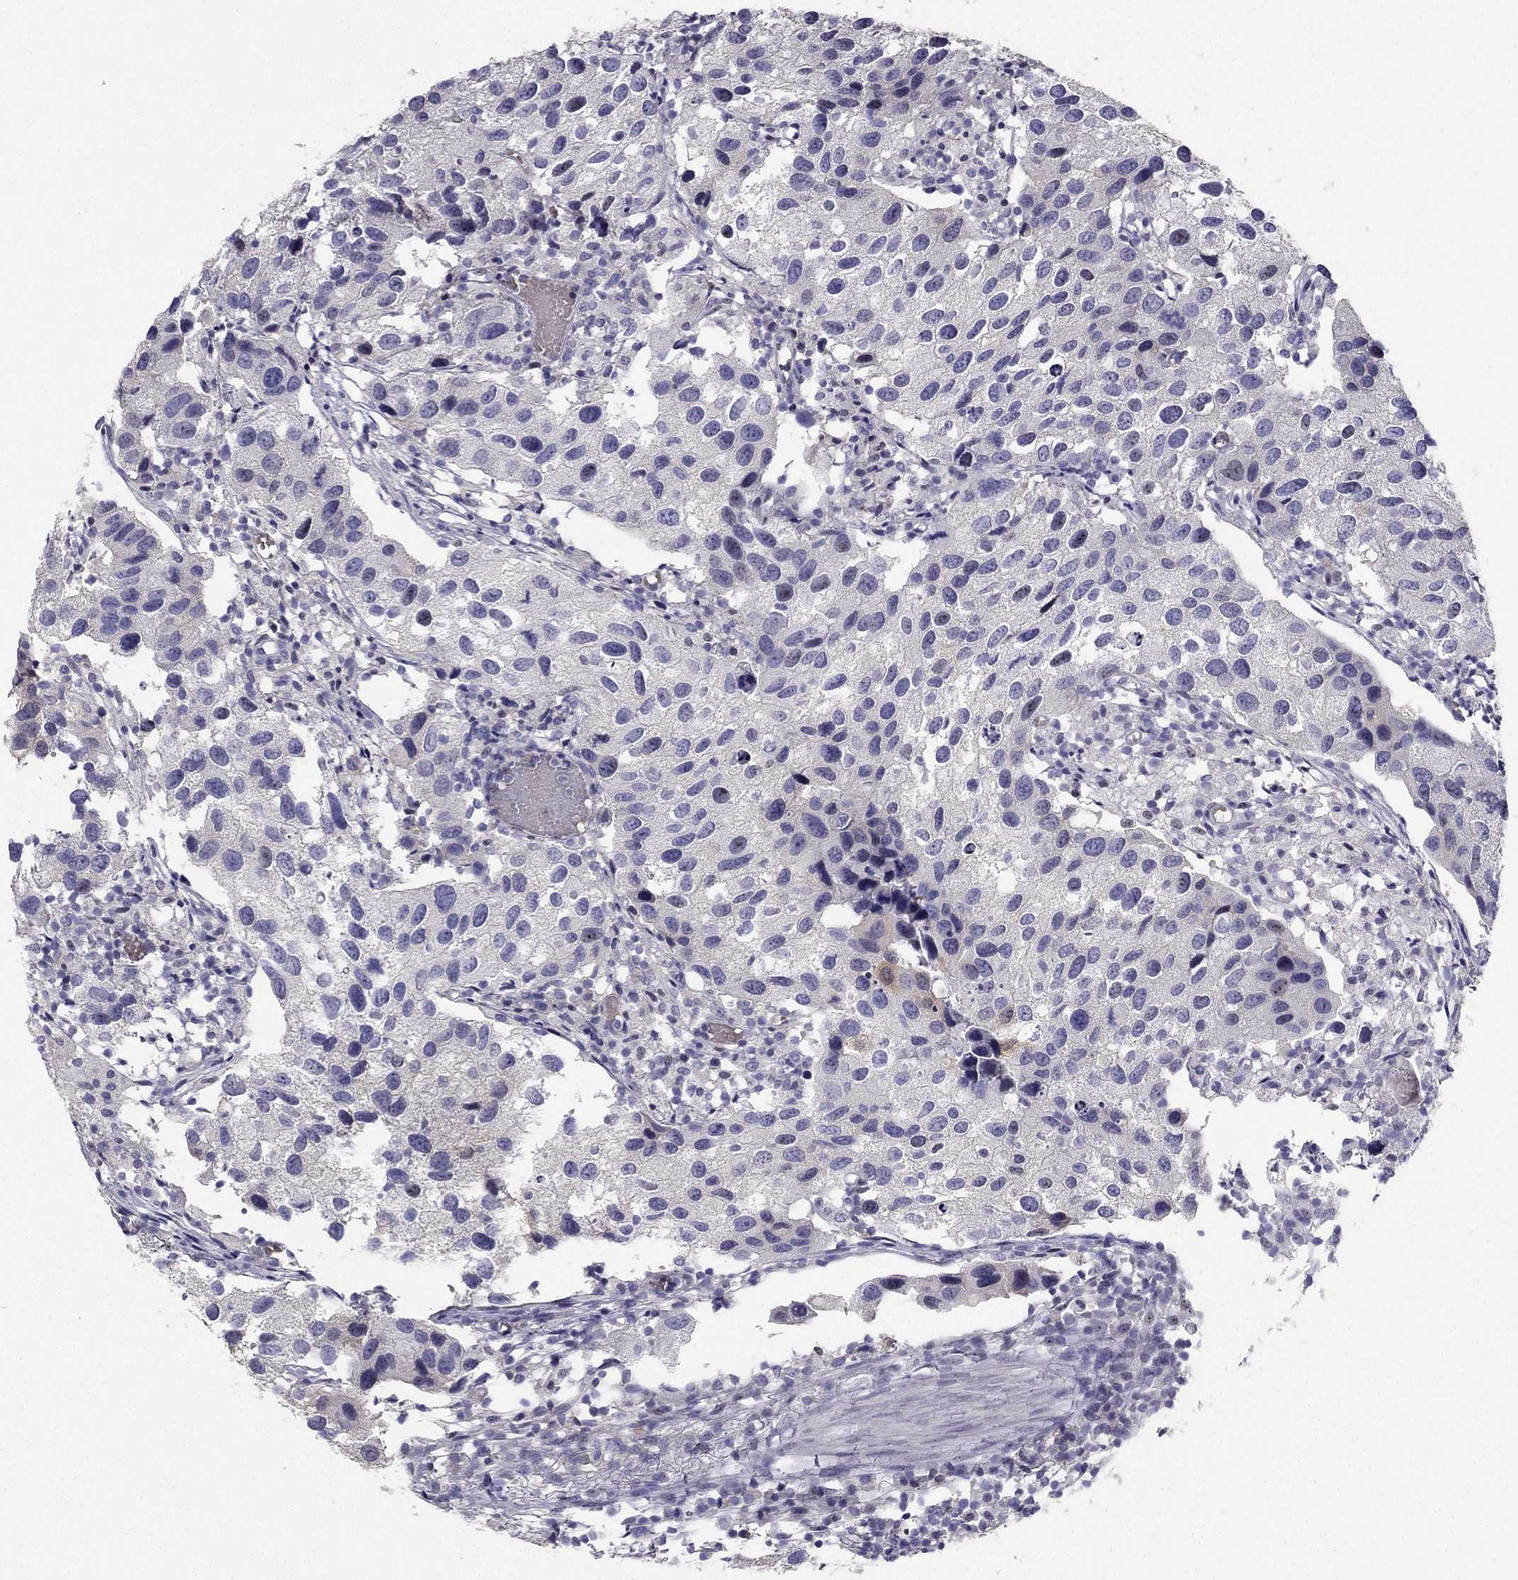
{"staining": {"intensity": "moderate", "quantity": "<25%", "location": "cytoplasmic/membranous,nuclear"}, "tissue": "urothelial cancer", "cell_type": "Tumor cells", "image_type": "cancer", "snomed": [{"axis": "morphology", "description": "Urothelial carcinoma, High grade"}, {"axis": "topography", "description": "Urinary bladder"}], "caption": "High-magnification brightfield microscopy of urothelial cancer stained with DAB (3,3'-diaminobenzidine) (brown) and counterstained with hematoxylin (blue). tumor cells exhibit moderate cytoplasmic/membranous and nuclear expression is seen in about<25% of cells.", "gene": "RSPH14", "patient": {"sex": "male", "age": 79}}